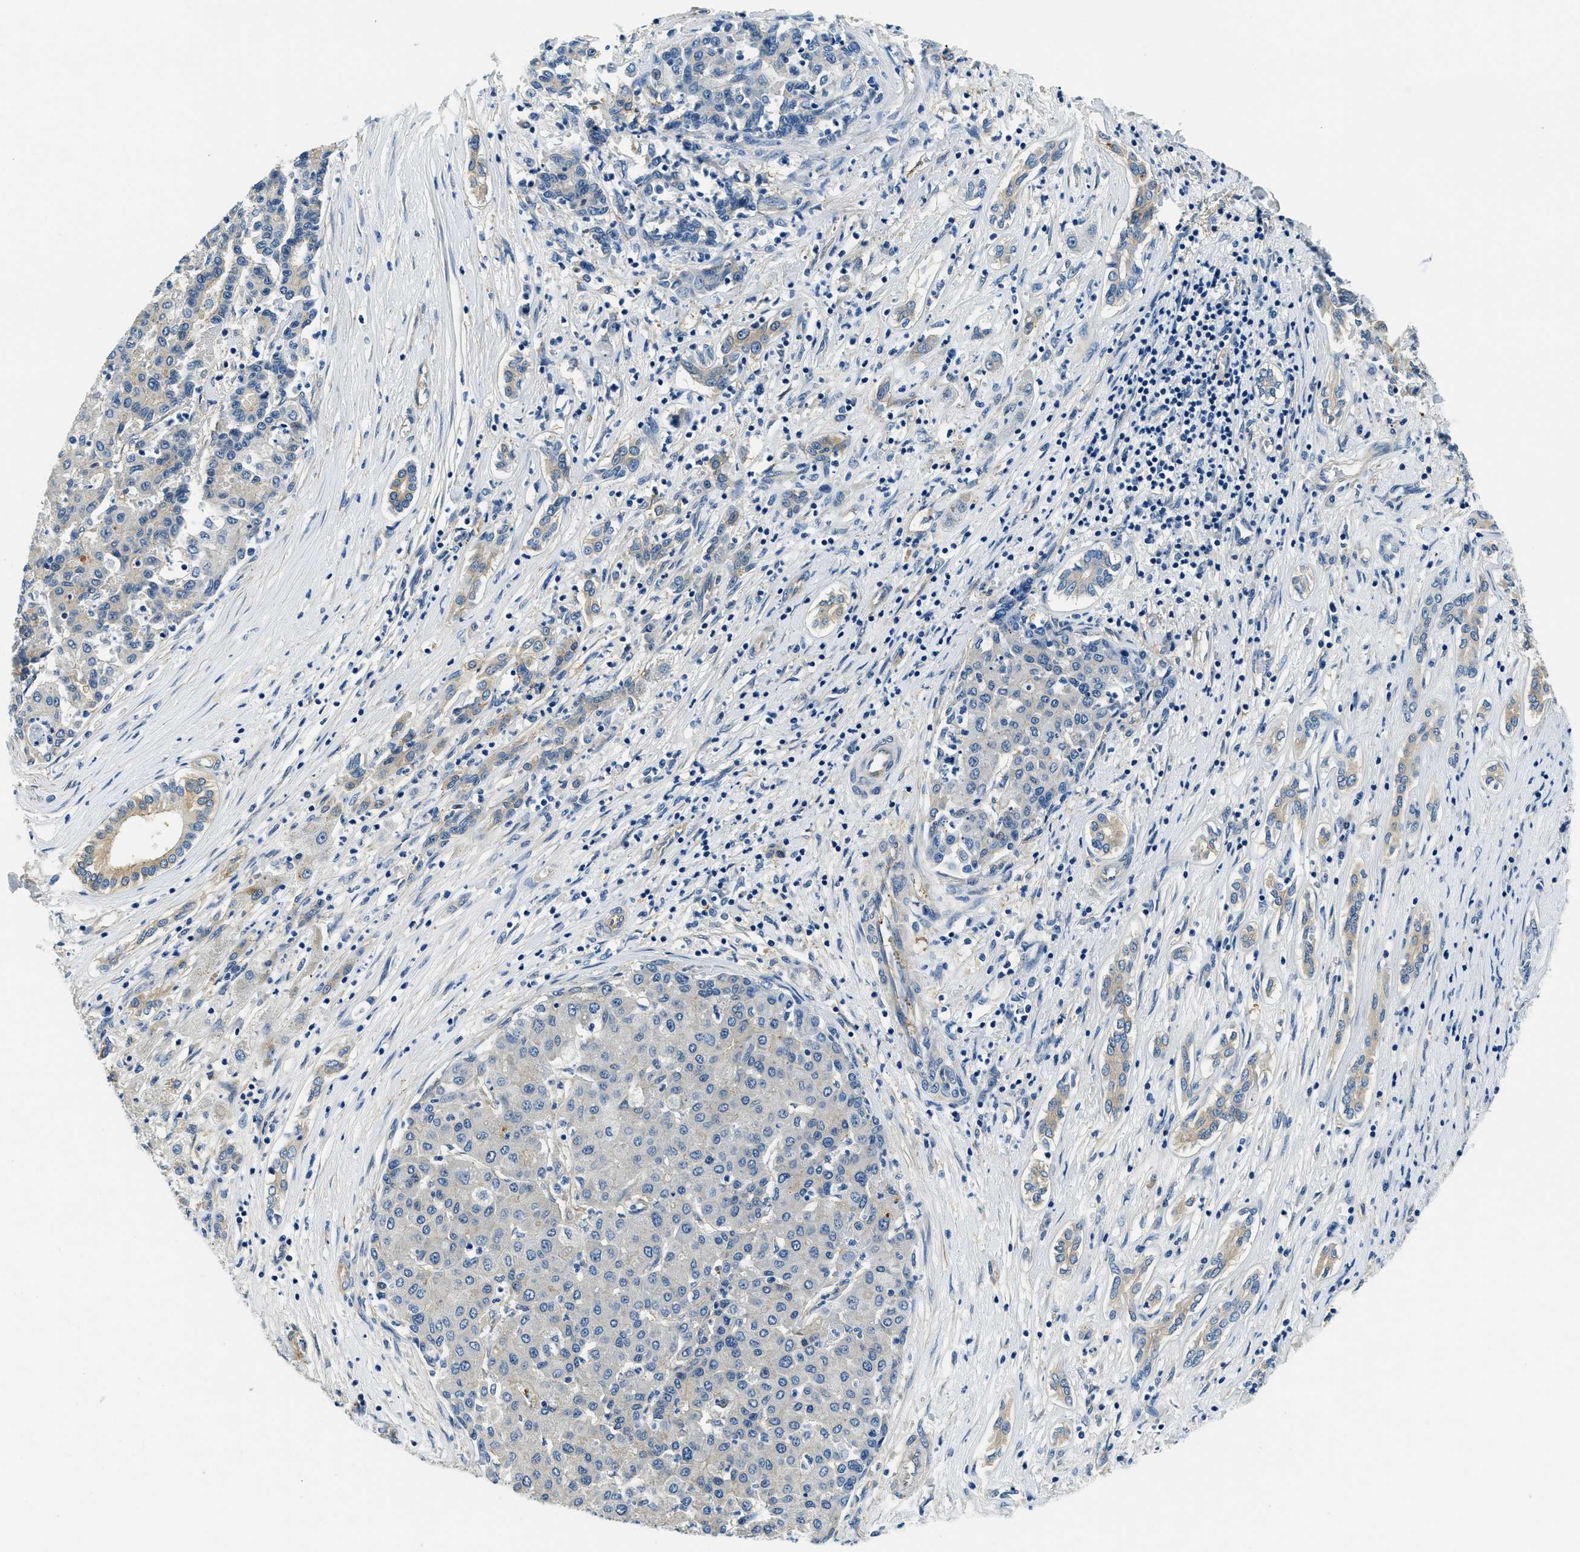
{"staining": {"intensity": "weak", "quantity": "25%-75%", "location": "cytoplasmic/membranous"}, "tissue": "liver cancer", "cell_type": "Tumor cells", "image_type": "cancer", "snomed": [{"axis": "morphology", "description": "Carcinoma, Hepatocellular, NOS"}, {"axis": "topography", "description": "Liver"}], "caption": "Liver cancer (hepatocellular carcinoma) tissue demonstrates weak cytoplasmic/membranous positivity in approximately 25%-75% of tumor cells", "gene": "TWF1", "patient": {"sex": "male", "age": 65}}